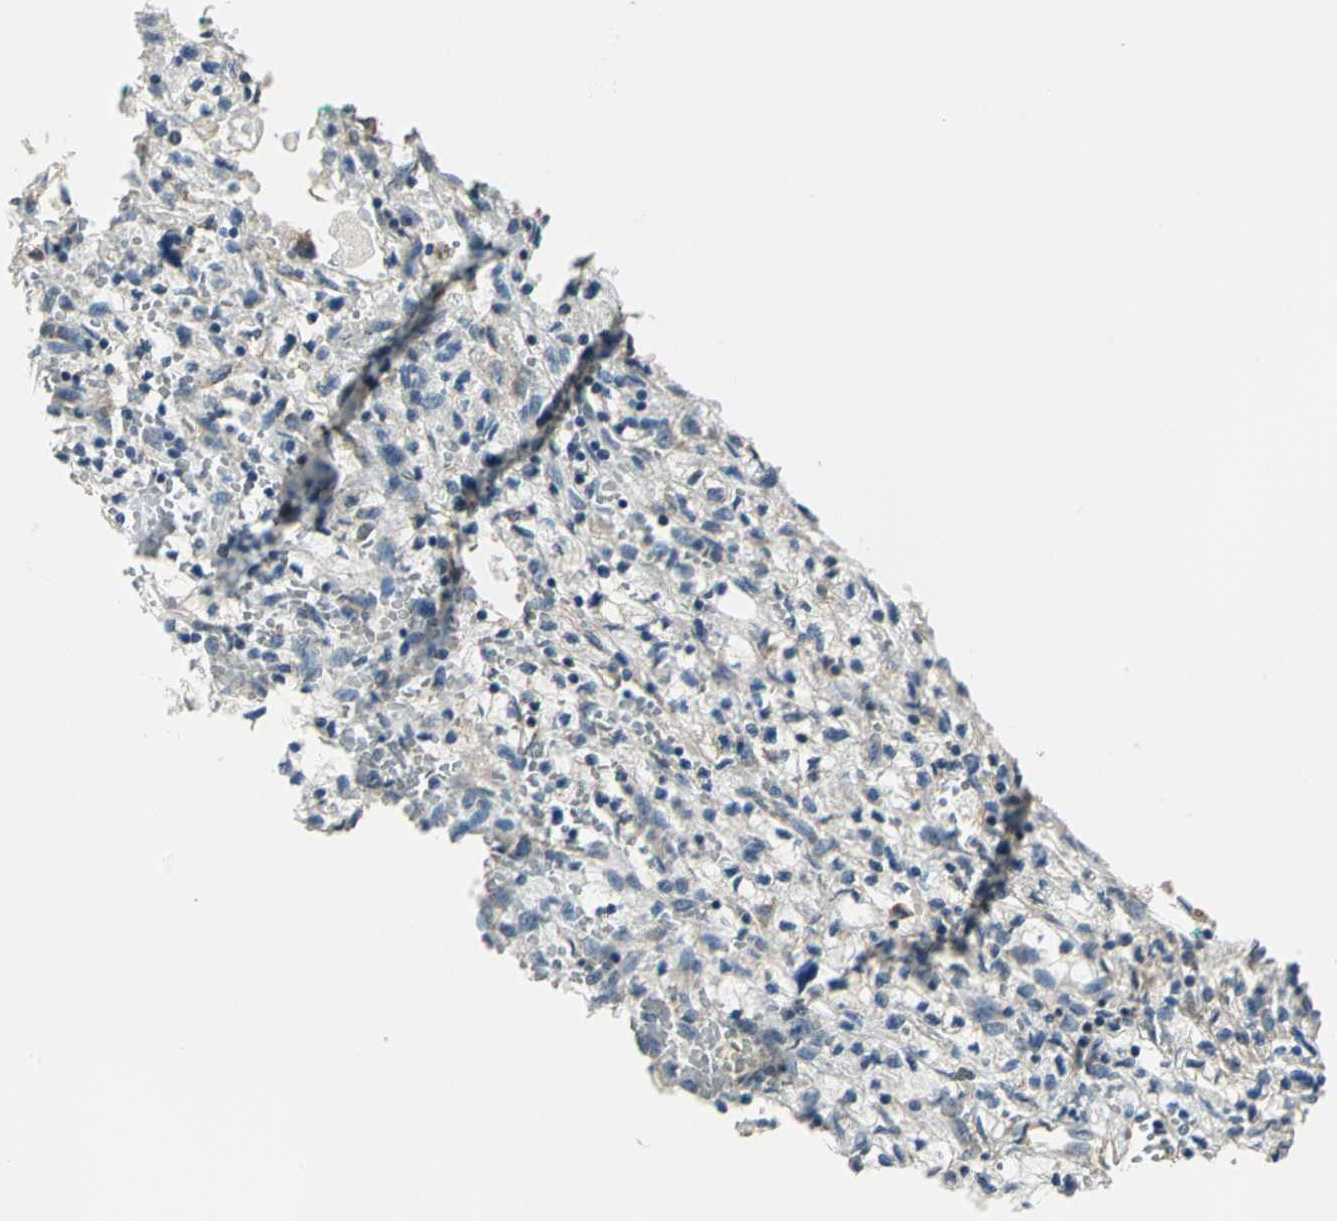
{"staining": {"intensity": "negative", "quantity": "none", "location": "none"}, "tissue": "renal cancer", "cell_type": "Tumor cells", "image_type": "cancer", "snomed": [{"axis": "morphology", "description": "Adenocarcinoma, NOS"}, {"axis": "topography", "description": "Kidney"}], "caption": "Immunohistochemistry (IHC) of renal cancer (adenocarcinoma) exhibits no positivity in tumor cells.", "gene": "DDX5", "patient": {"sex": "female", "age": 83}}